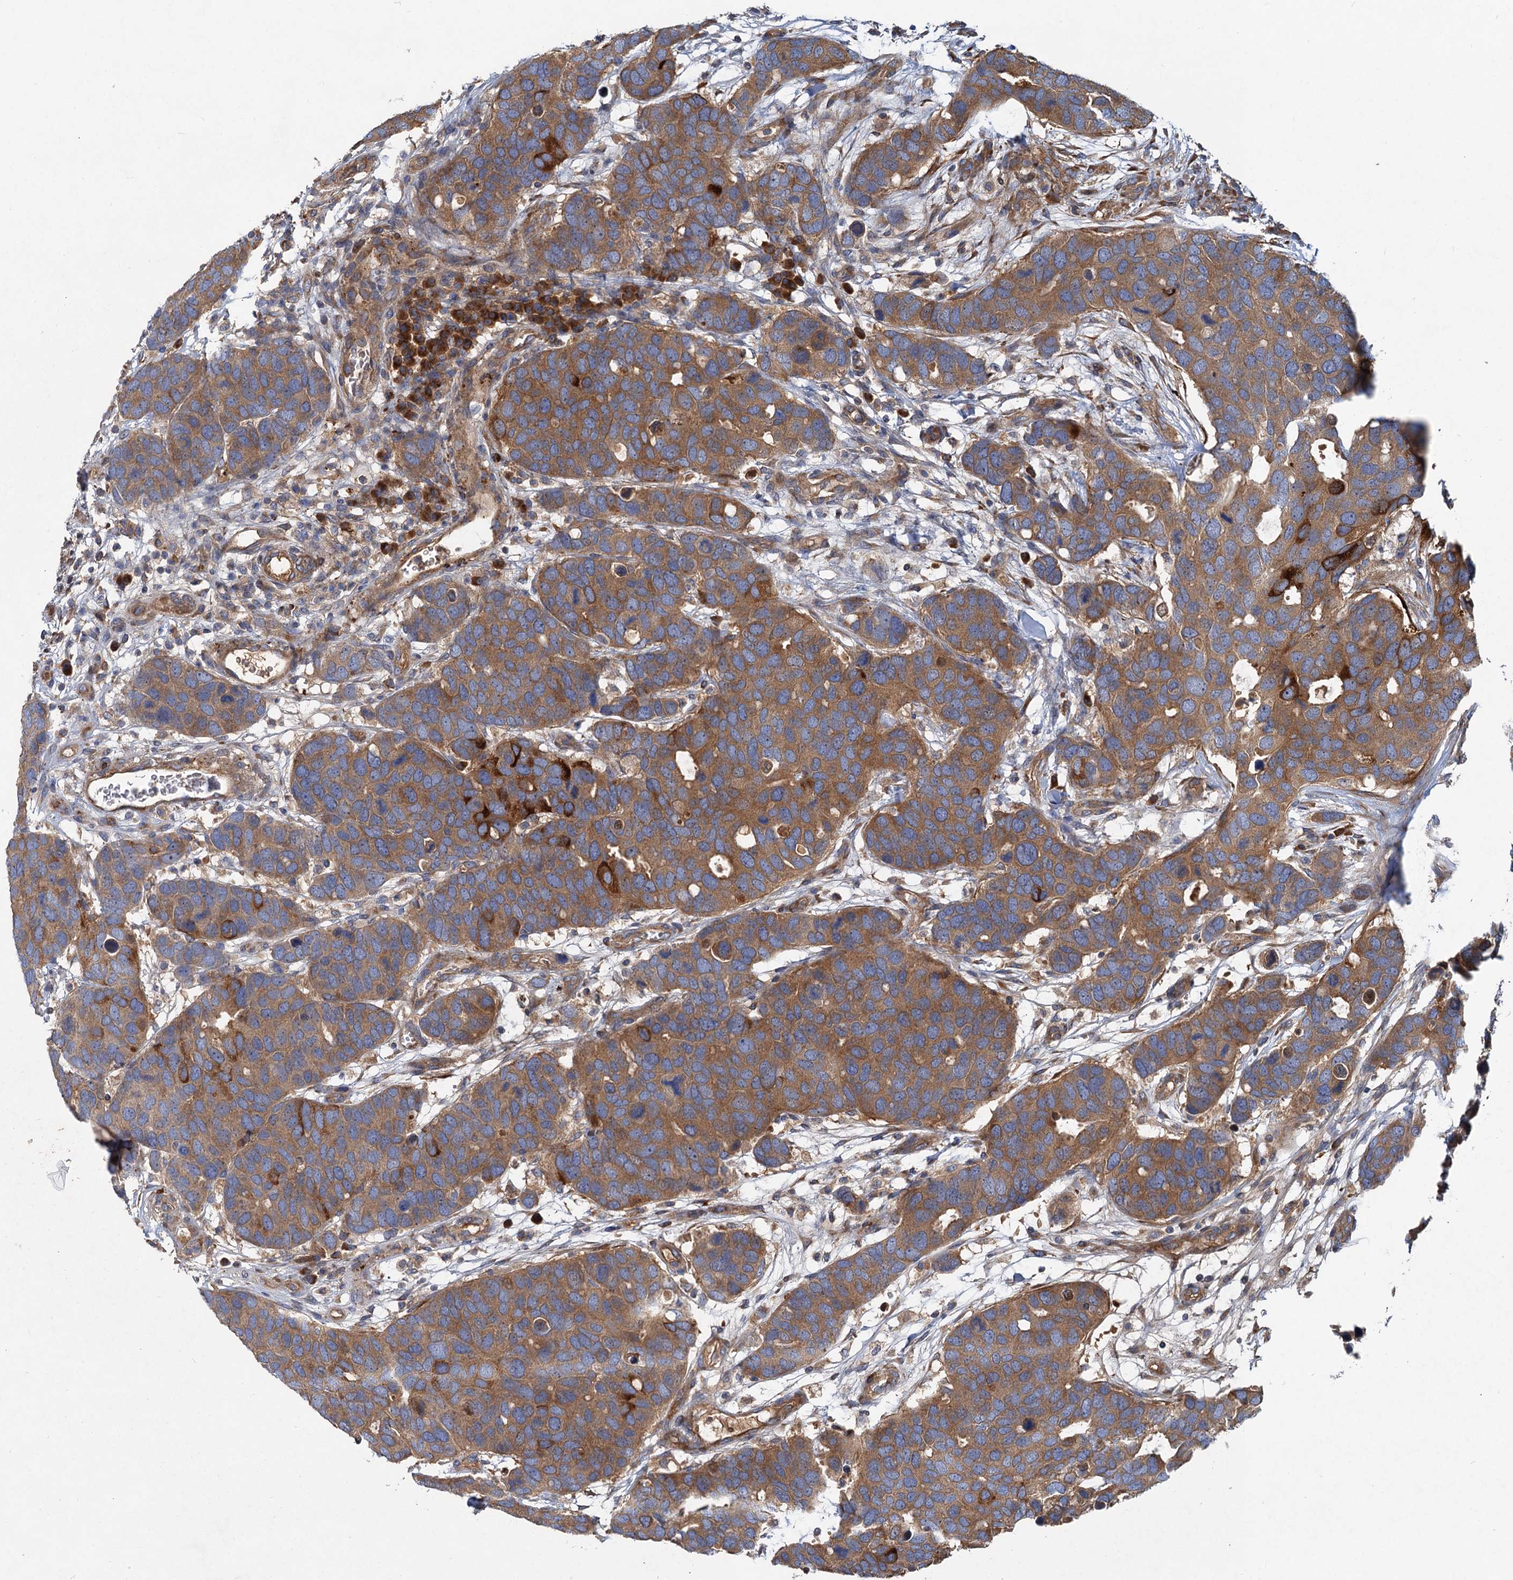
{"staining": {"intensity": "moderate", "quantity": ">75%", "location": "cytoplasmic/membranous"}, "tissue": "breast cancer", "cell_type": "Tumor cells", "image_type": "cancer", "snomed": [{"axis": "morphology", "description": "Duct carcinoma"}, {"axis": "topography", "description": "Breast"}], "caption": "Immunohistochemical staining of human invasive ductal carcinoma (breast) reveals medium levels of moderate cytoplasmic/membranous staining in about >75% of tumor cells.", "gene": "ALKBH7", "patient": {"sex": "female", "age": 83}}